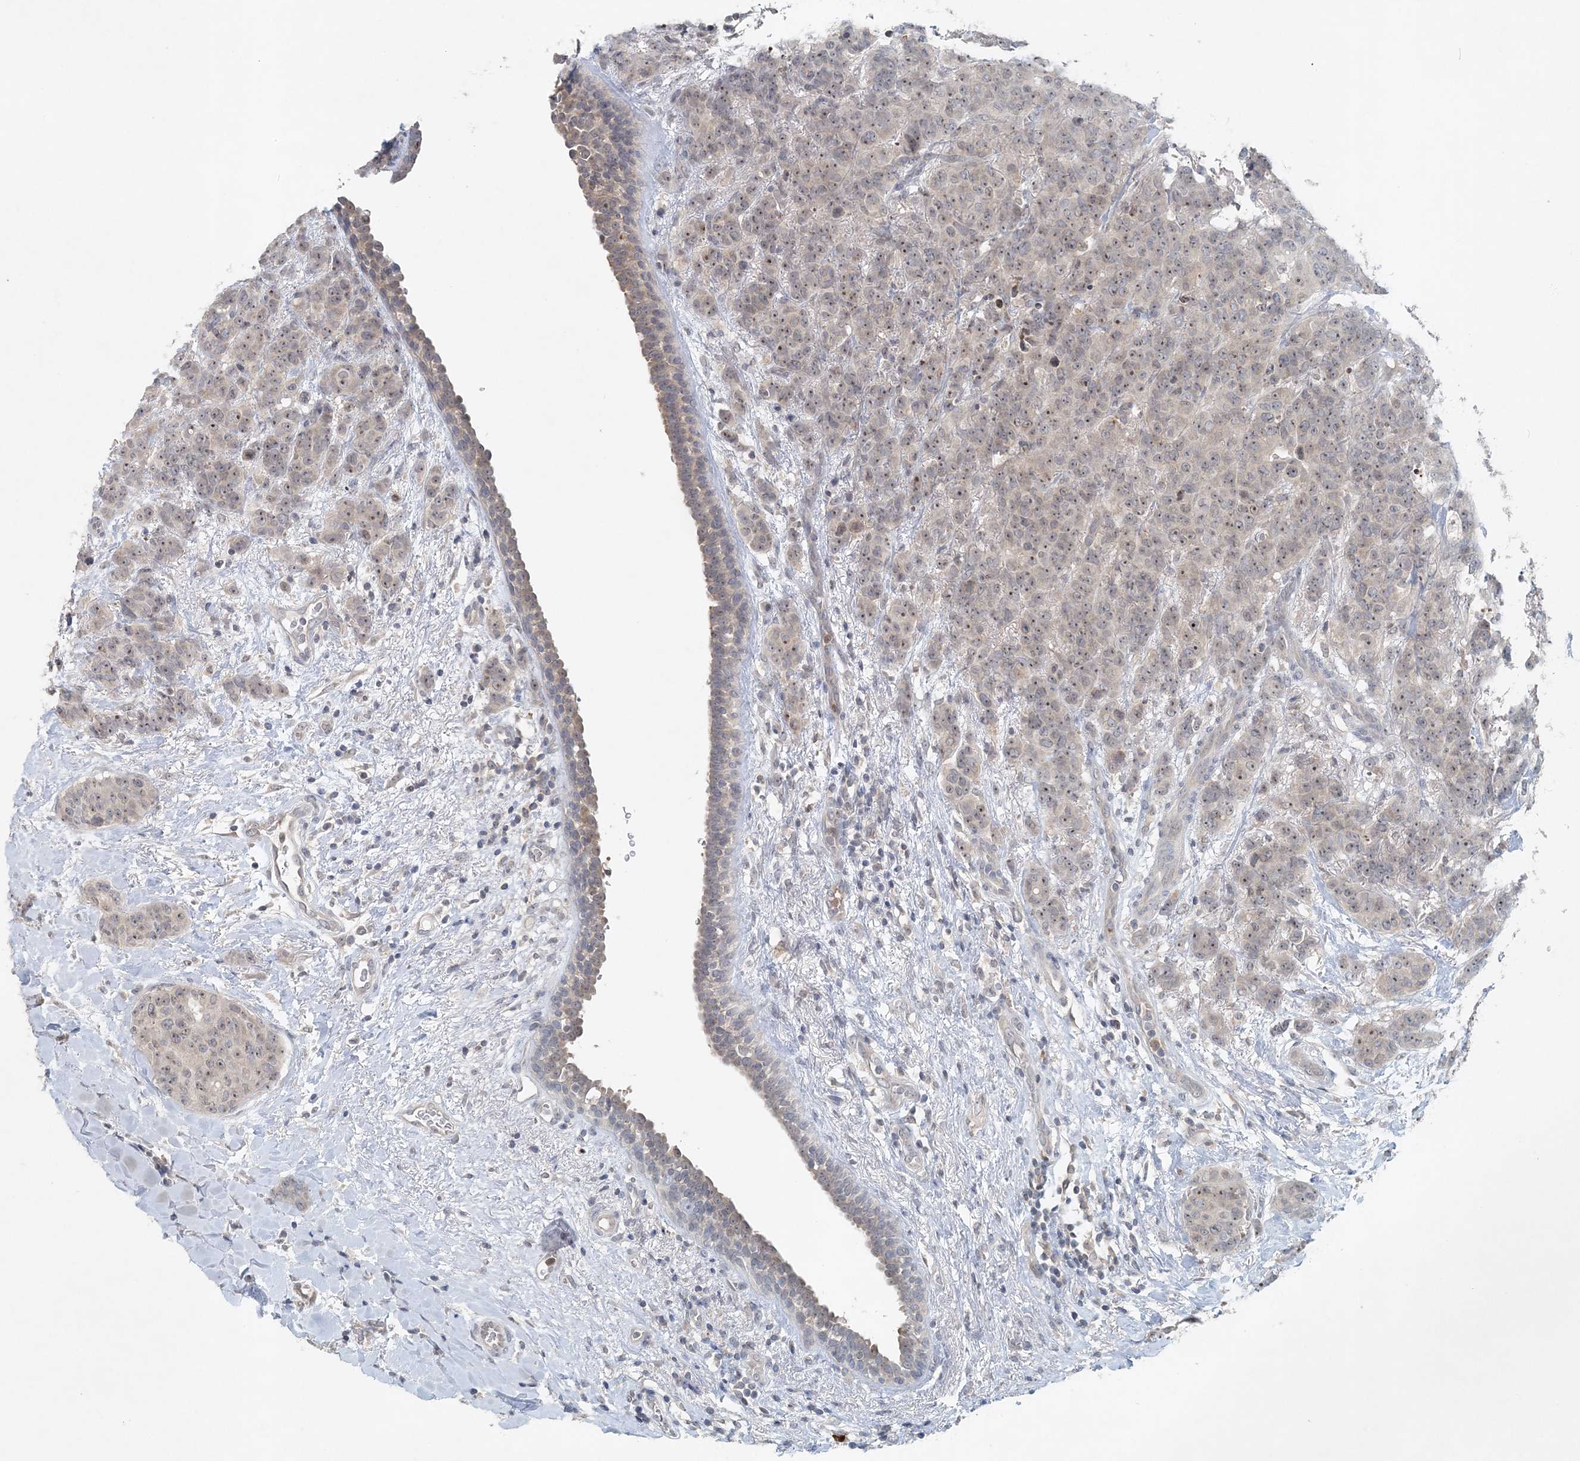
{"staining": {"intensity": "weak", "quantity": "<25%", "location": "nuclear"}, "tissue": "breast cancer", "cell_type": "Tumor cells", "image_type": "cancer", "snomed": [{"axis": "morphology", "description": "Duct carcinoma"}, {"axis": "topography", "description": "Breast"}], "caption": "DAB immunohistochemical staining of human breast invasive ductal carcinoma shows no significant positivity in tumor cells.", "gene": "NUP54", "patient": {"sex": "female", "age": 40}}